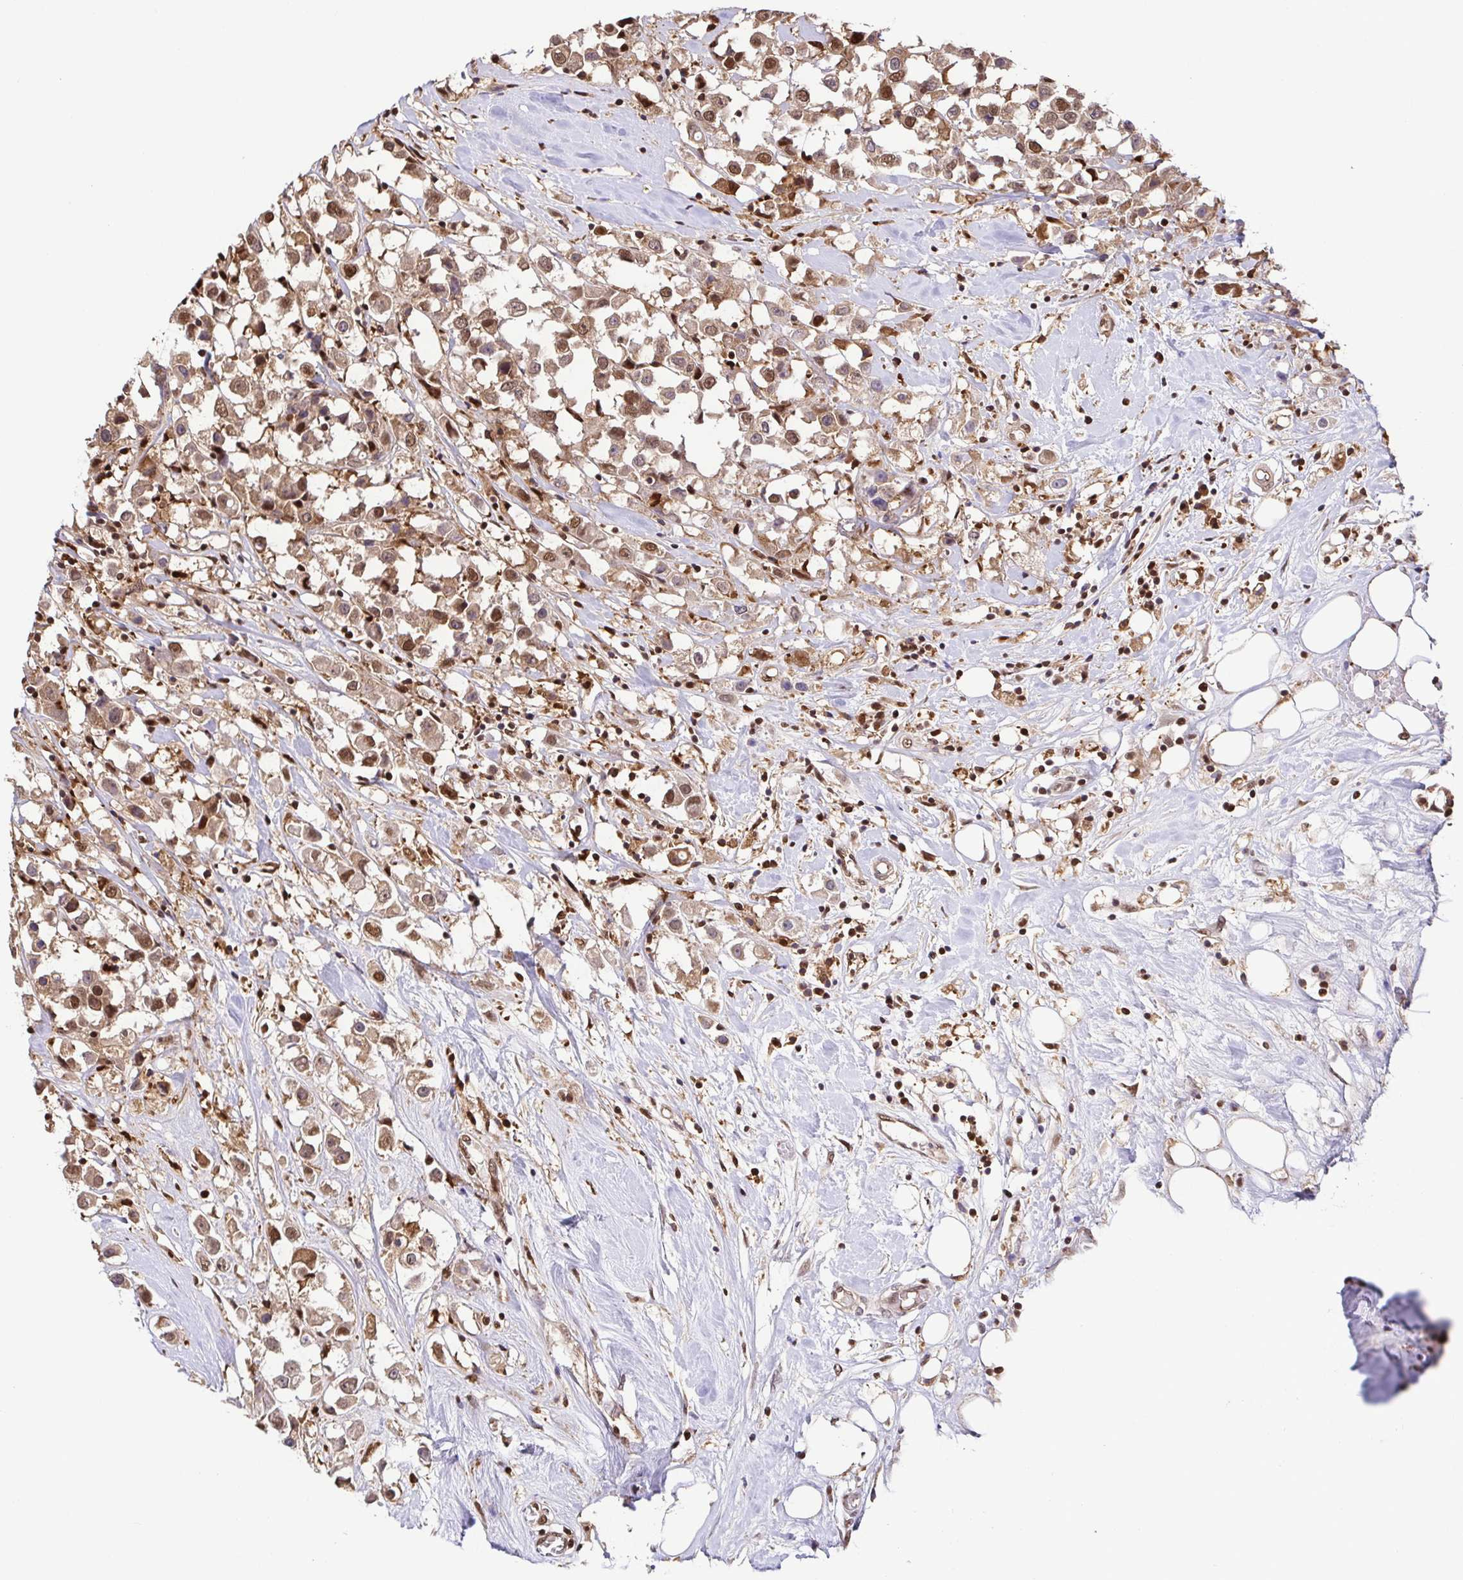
{"staining": {"intensity": "moderate", "quantity": ">75%", "location": "nuclear"}, "tissue": "breast cancer", "cell_type": "Tumor cells", "image_type": "cancer", "snomed": [{"axis": "morphology", "description": "Duct carcinoma"}, {"axis": "topography", "description": "Breast"}], "caption": "Tumor cells reveal medium levels of moderate nuclear staining in approximately >75% of cells in human intraductal carcinoma (breast). Nuclei are stained in blue.", "gene": "PSMB9", "patient": {"sex": "female", "age": 61}}